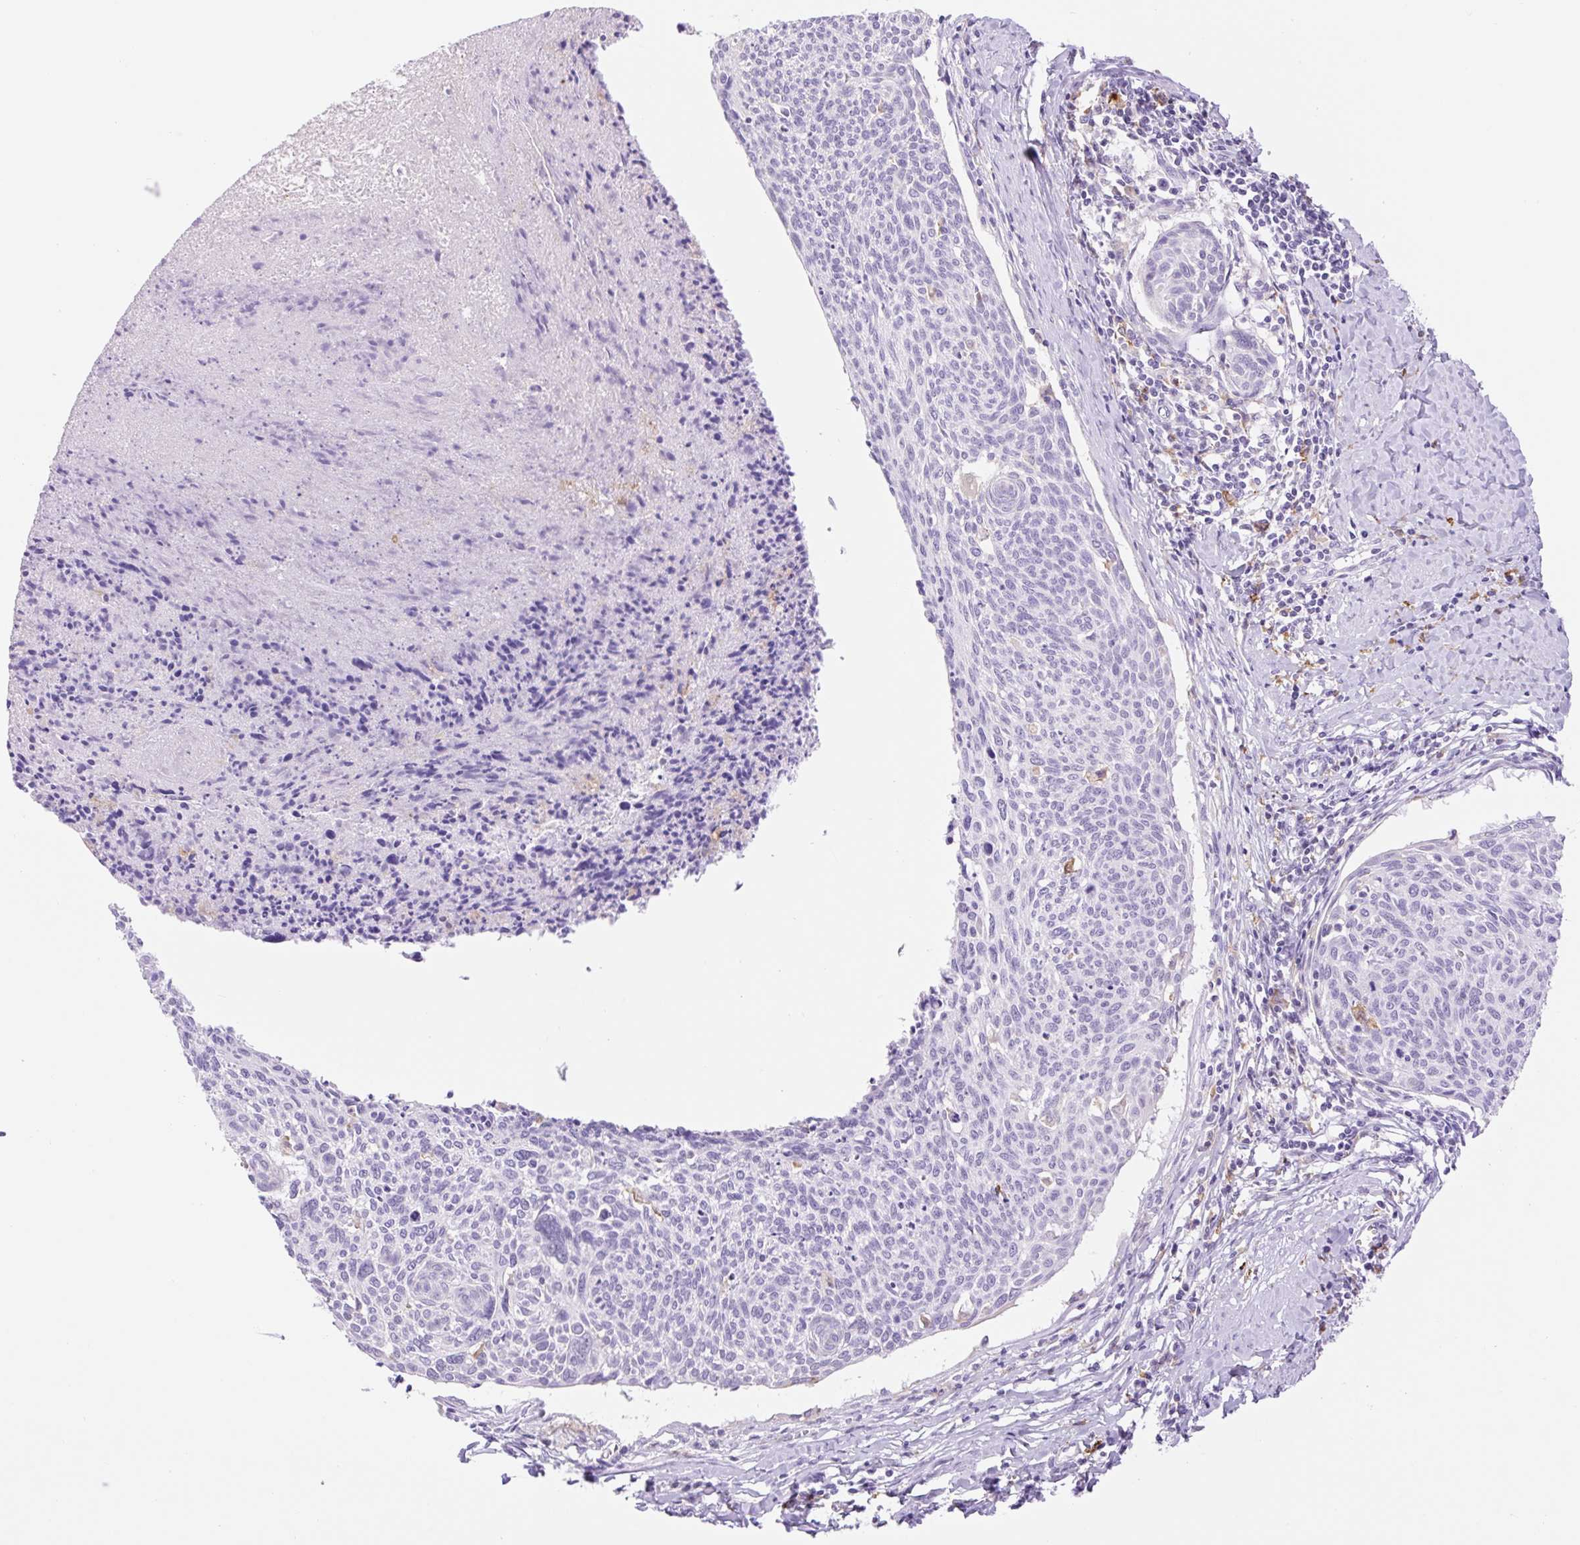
{"staining": {"intensity": "negative", "quantity": "none", "location": "none"}, "tissue": "cervical cancer", "cell_type": "Tumor cells", "image_type": "cancer", "snomed": [{"axis": "morphology", "description": "Squamous cell carcinoma, NOS"}, {"axis": "topography", "description": "Cervix"}], "caption": "This is a photomicrograph of IHC staining of cervical cancer, which shows no staining in tumor cells.", "gene": "SIGLEC1", "patient": {"sex": "female", "age": 49}}